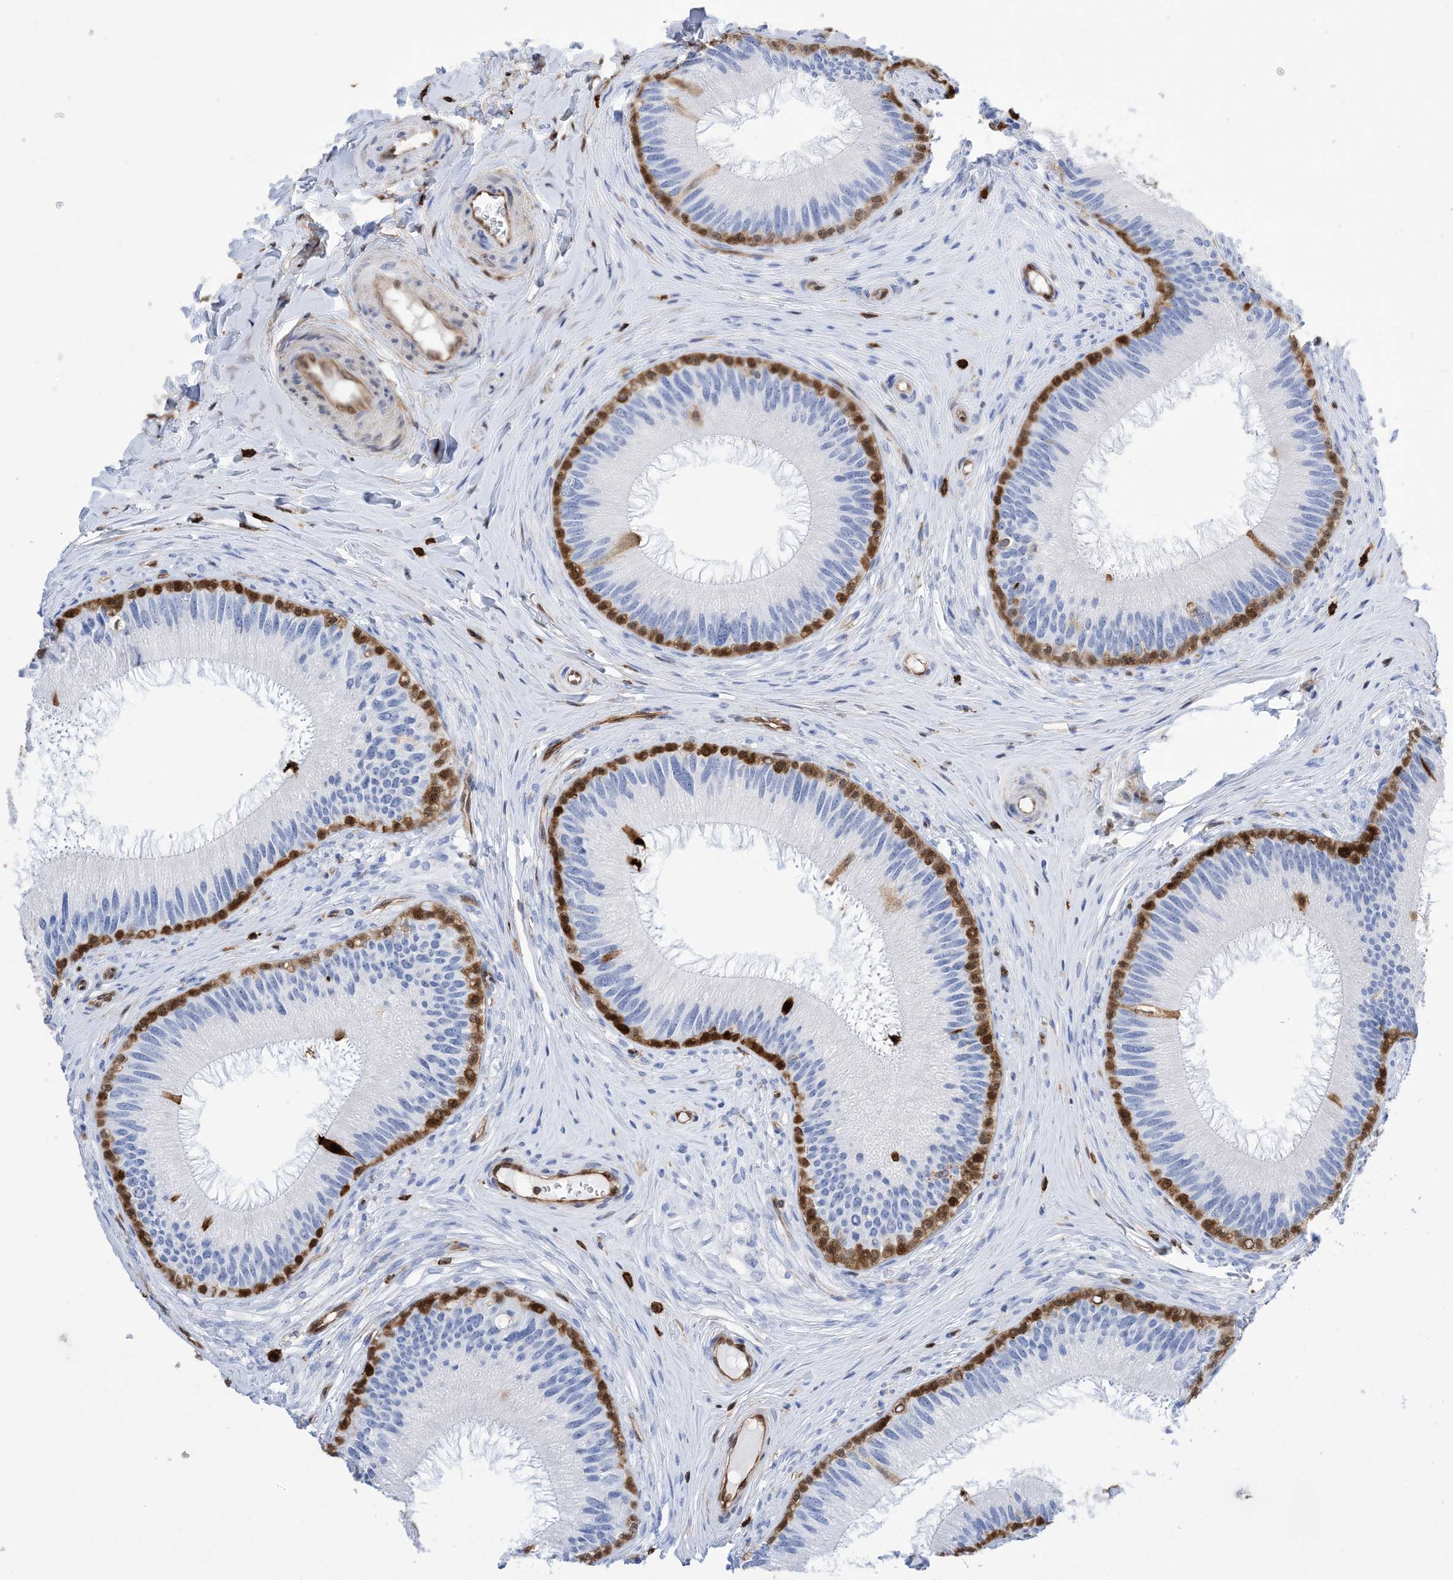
{"staining": {"intensity": "strong", "quantity": "<25%", "location": "cytoplasmic/membranous,nuclear"}, "tissue": "epididymis", "cell_type": "Glandular cells", "image_type": "normal", "snomed": [{"axis": "morphology", "description": "Normal tissue, NOS"}, {"axis": "topography", "description": "Epididymis"}], "caption": "This image demonstrates IHC staining of benign epididymis, with medium strong cytoplasmic/membranous,nuclear positivity in approximately <25% of glandular cells.", "gene": "ANXA1", "patient": {"sex": "male", "age": 27}}